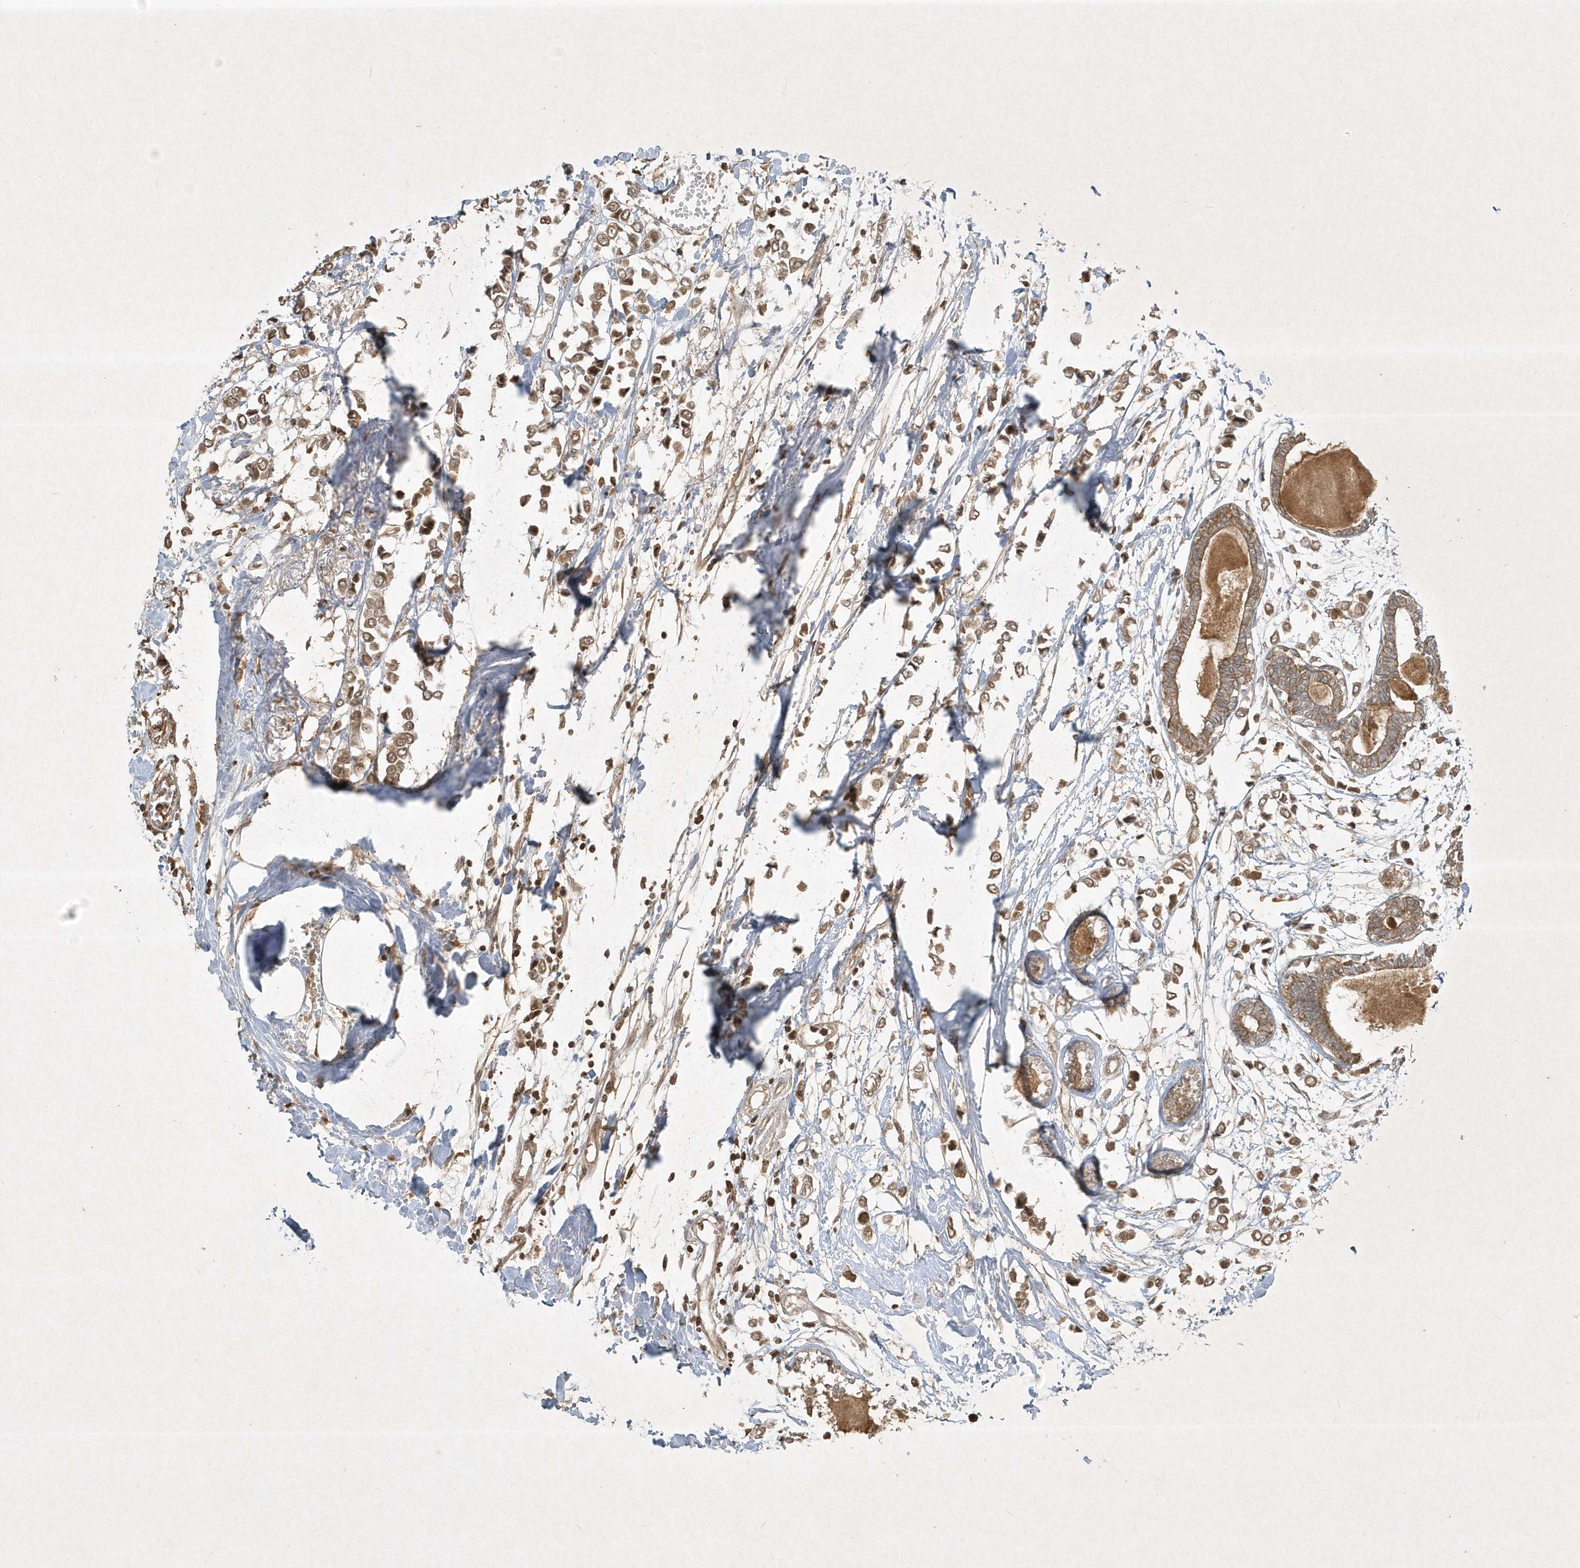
{"staining": {"intensity": "moderate", "quantity": ">75%", "location": "cytoplasmic/membranous"}, "tissue": "breast cancer", "cell_type": "Tumor cells", "image_type": "cancer", "snomed": [{"axis": "morphology", "description": "Lobular carcinoma"}, {"axis": "topography", "description": "Breast"}], "caption": "High-power microscopy captured an immunohistochemistry (IHC) micrograph of lobular carcinoma (breast), revealing moderate cytoplasmic/membranous staining in approximately >75% of tumor cells.", "gene": "PLTP", "patient": {"sex": "female", "age": 51}}